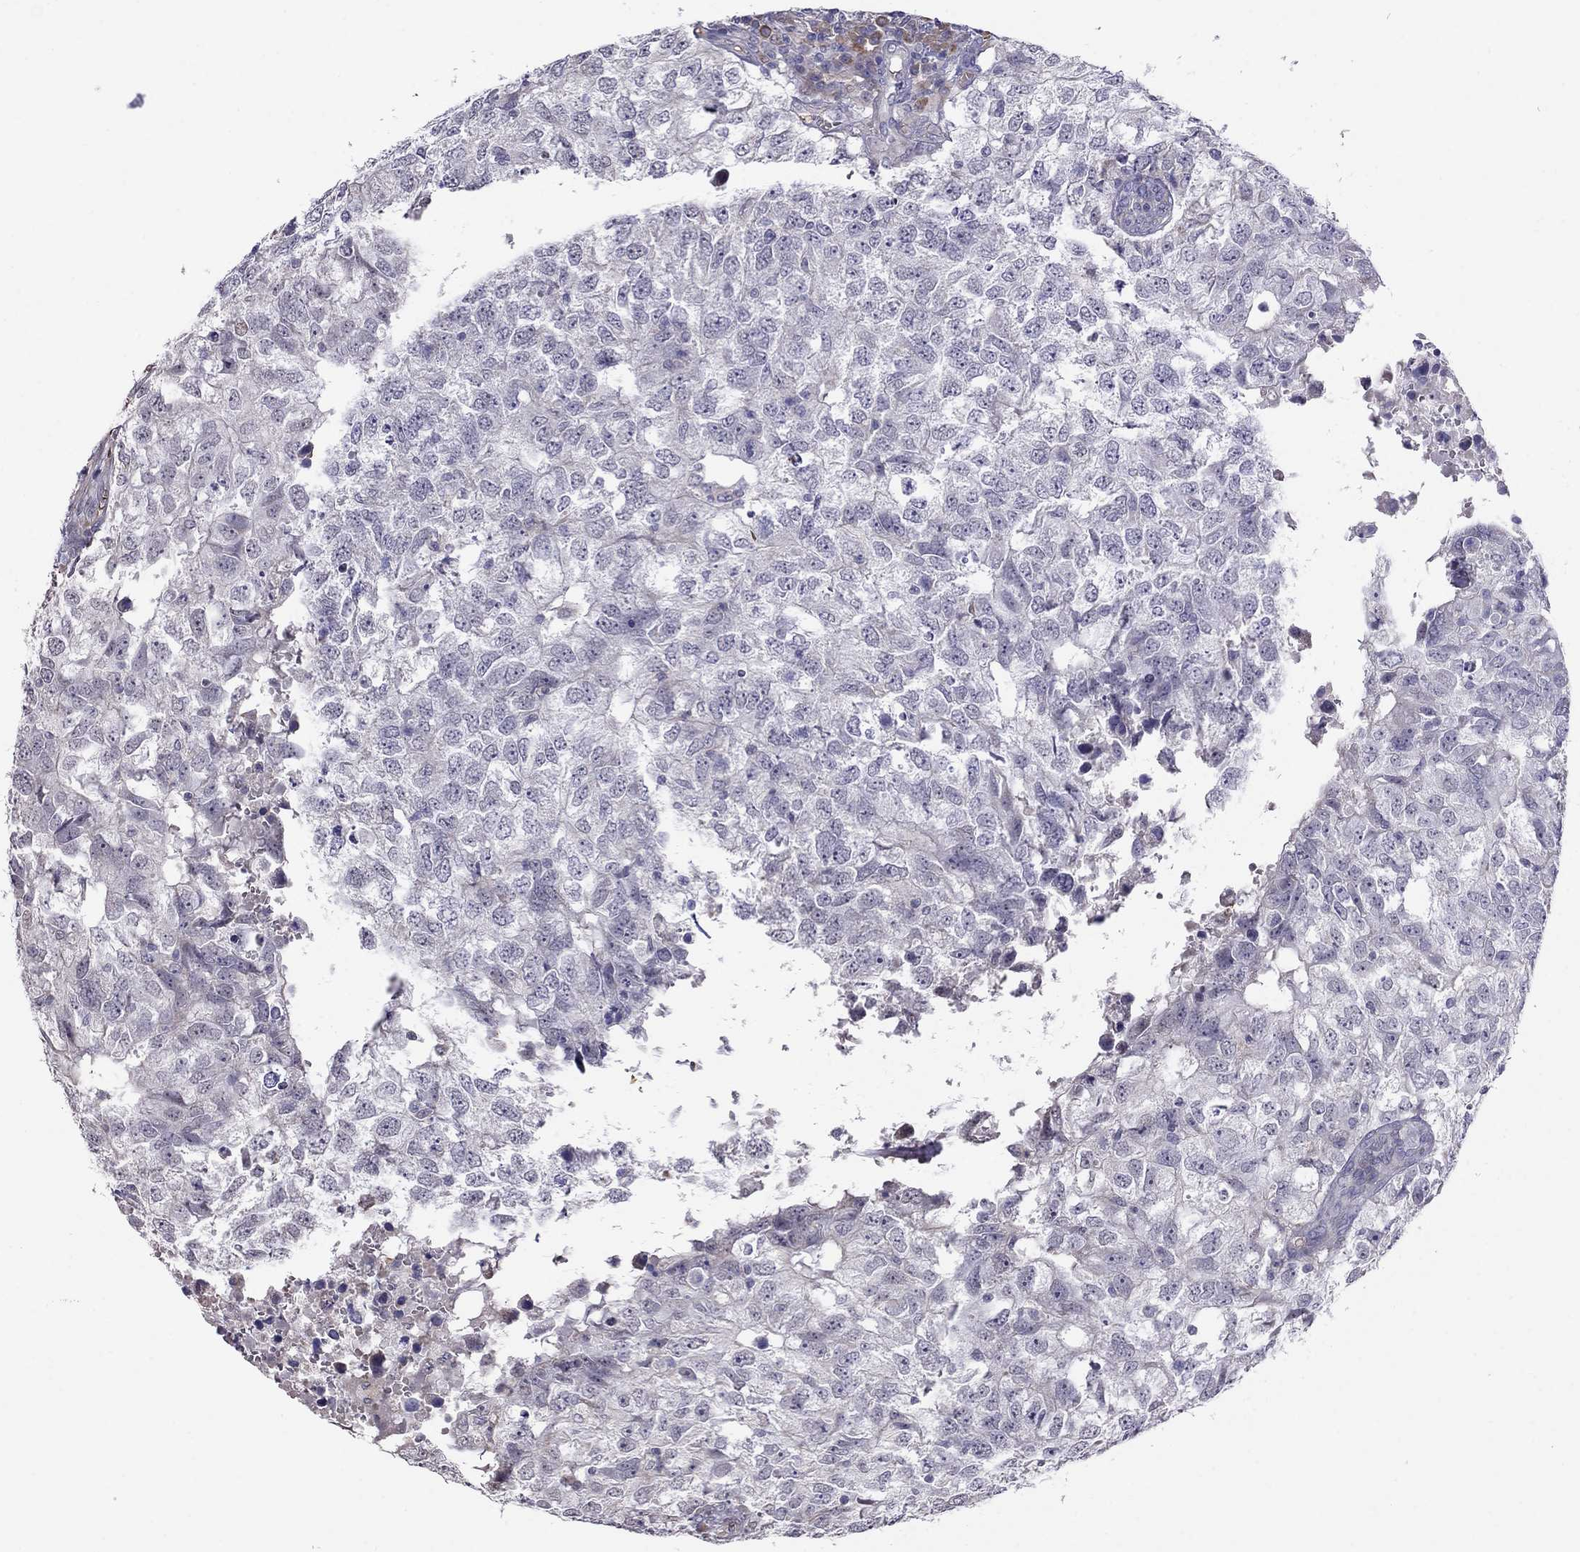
{"staining": {"intensity": "negative", "quantity": "none", "location": "none"}, "tissue": "breast cancer", "cell_type": "Tumor cells", "image_type": "cancer", "snomed": [{"axis": "morphology", "description": "Duct carcinoma"}, {"axis": "topography", "description": "Breast"}], "caption": "A high-resolution histopathology image shows IHC staining of breast cancer, which exhibits no significant expression in tumor cells.", "gene": "ADAM28", "patient": {"sex": "female", "age": 30}}